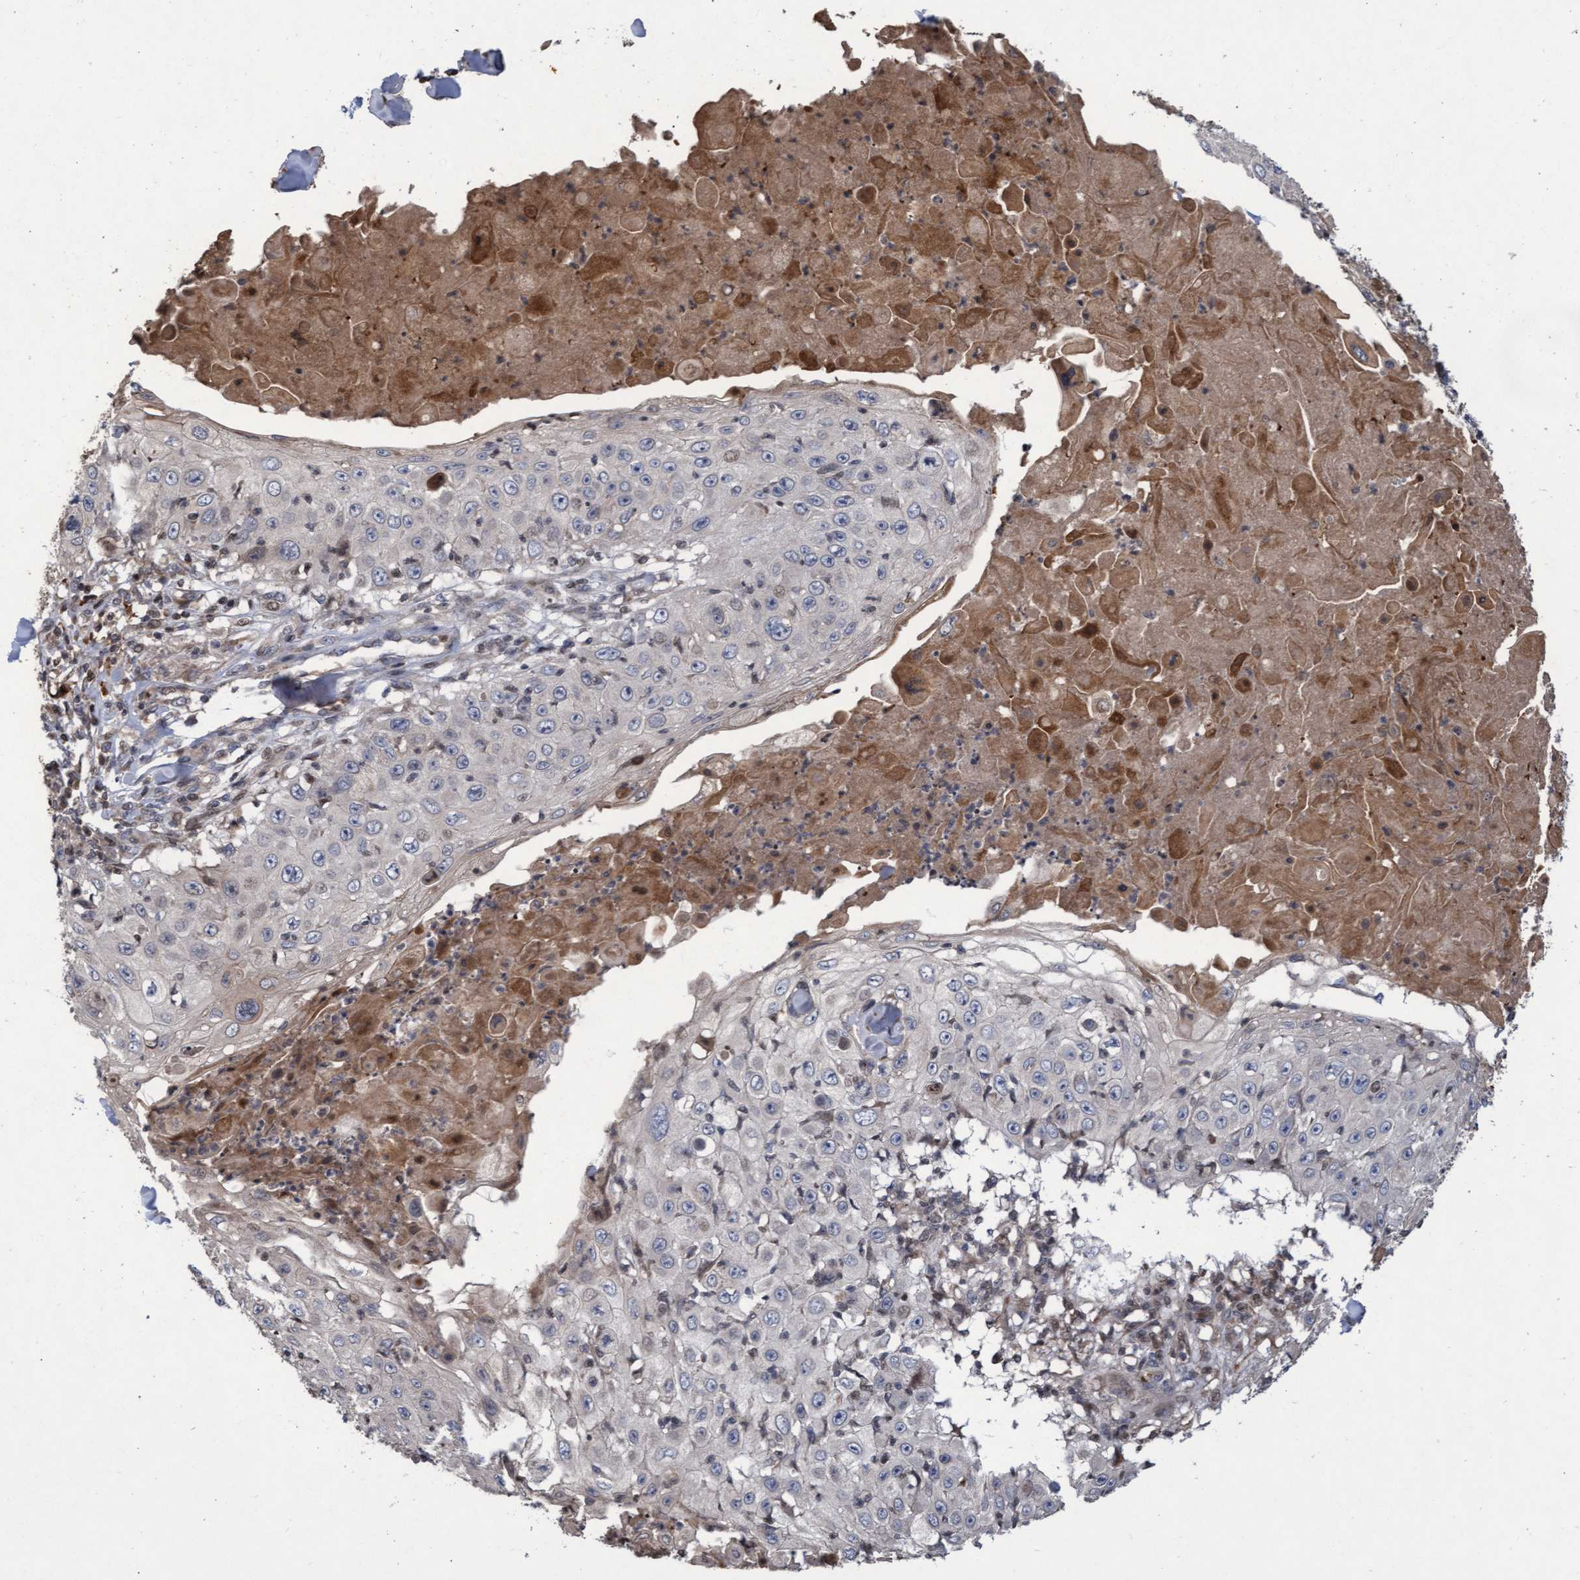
{"staining": {"intensity": "negative", "quantity": "none", "location": "none"}, "tissue": "skin cancer", "cell_type": "Tumor cells", "image_type": "cancer", "snomed": [{"axis": "morphology", "description": "Squamous cell carcinoma, NOS"}, {"axis": "topography", "description": "Skin"}], "caption": "This is an immunohistochemistry (IHC) micrograph of squamous cell carcinoma (skin). There is no expression in tumor cells.", "gene": "KCNC2", "patient": {"sex": "male", "age": 86}}